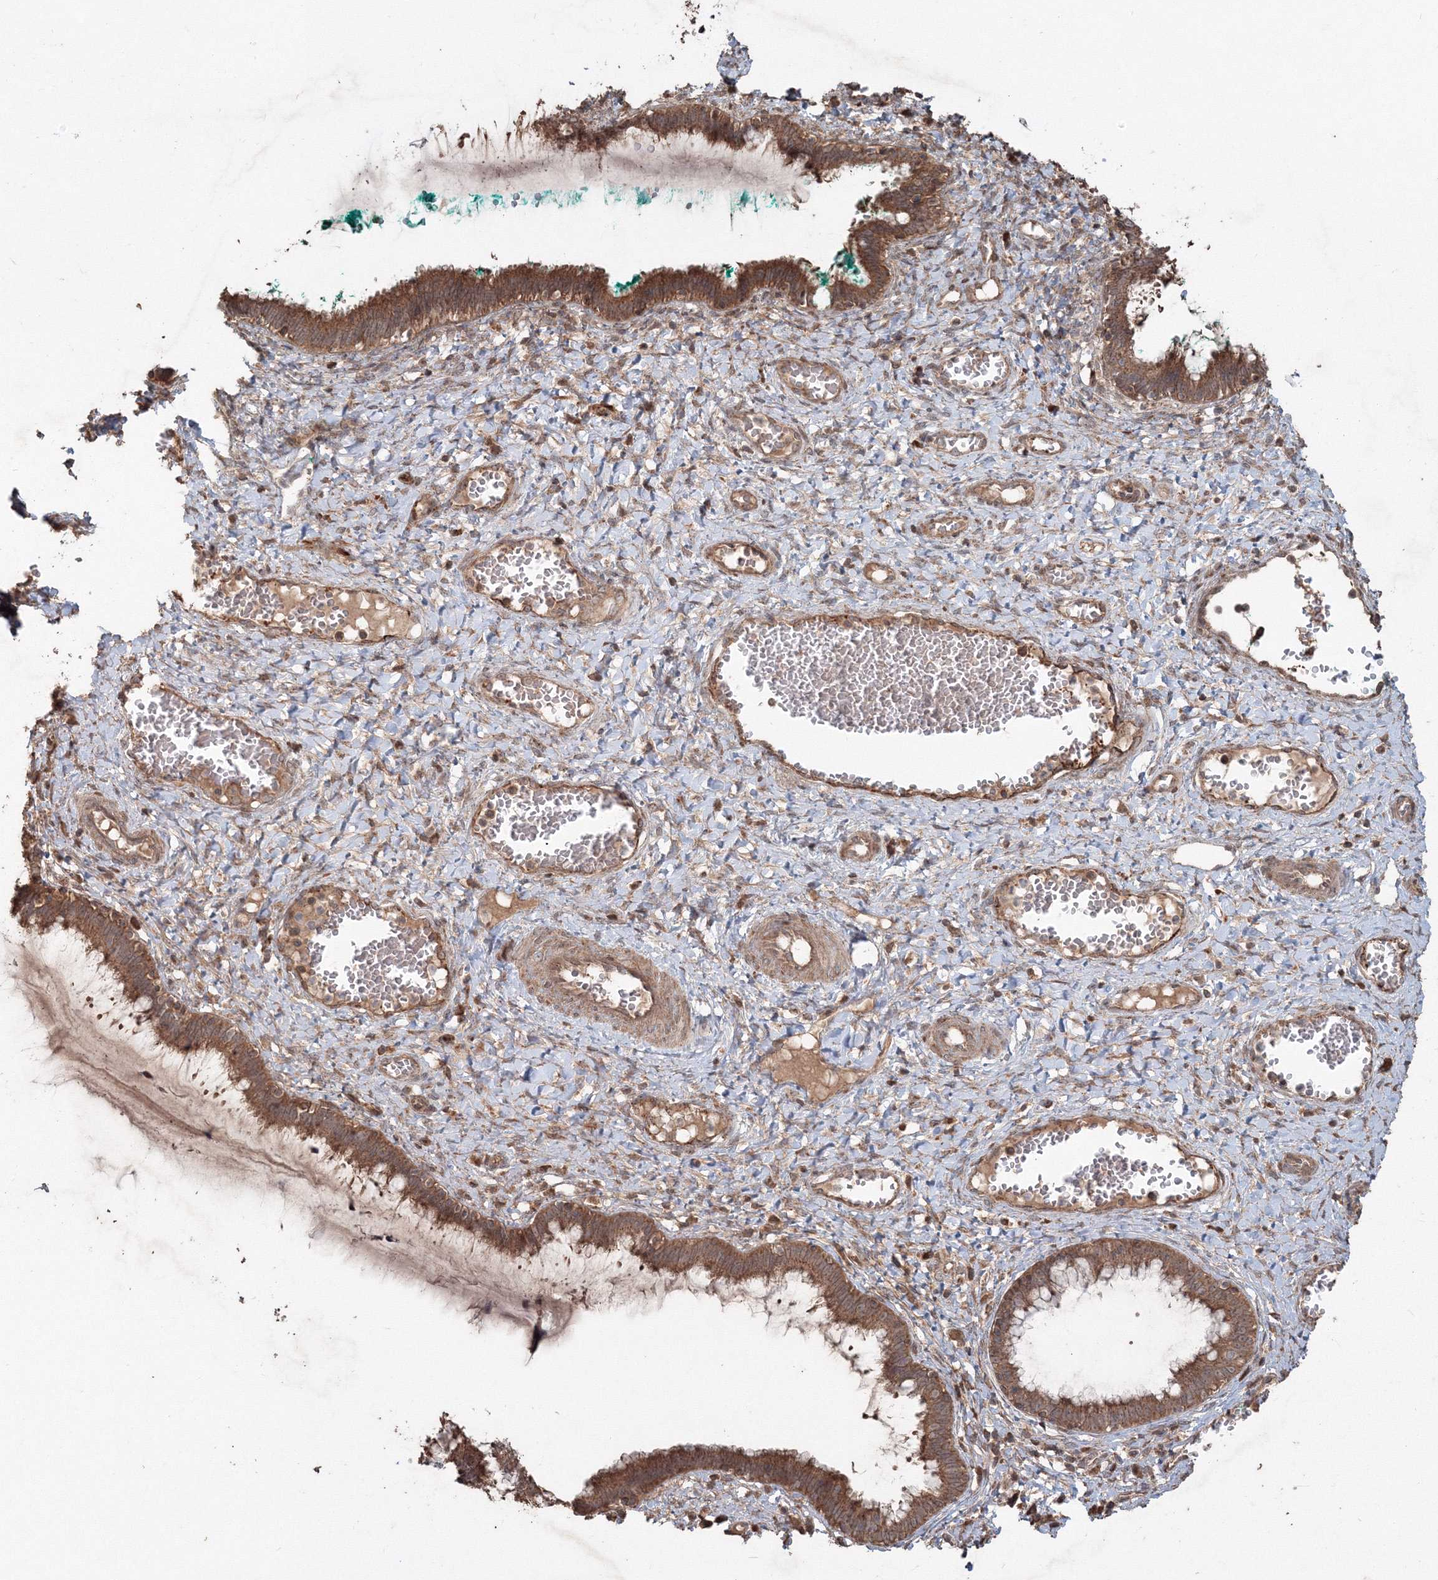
{"staining": {"intensity": "moderate", "quantity": ">75%", "location": "cytoplasmic/membranous"}, "tissue": "cervix", "cell_type": "Glandular cells", "image_type": "normal", "snomed": [{"axis": "morphology", "description": "Normal tissue, NOS"}, {"axis": "morphology", "description": "Adenocarcinoma, NOS"}, {"axis": "topography", "description": "Cervix"}], "caption": "A brown stain labels moderate cytoplasmic/membranous expression of a protein in glandular cells of normal cervix.", "gene": "ANAPC16", "patient": {"sex": "female", "age": 29}}